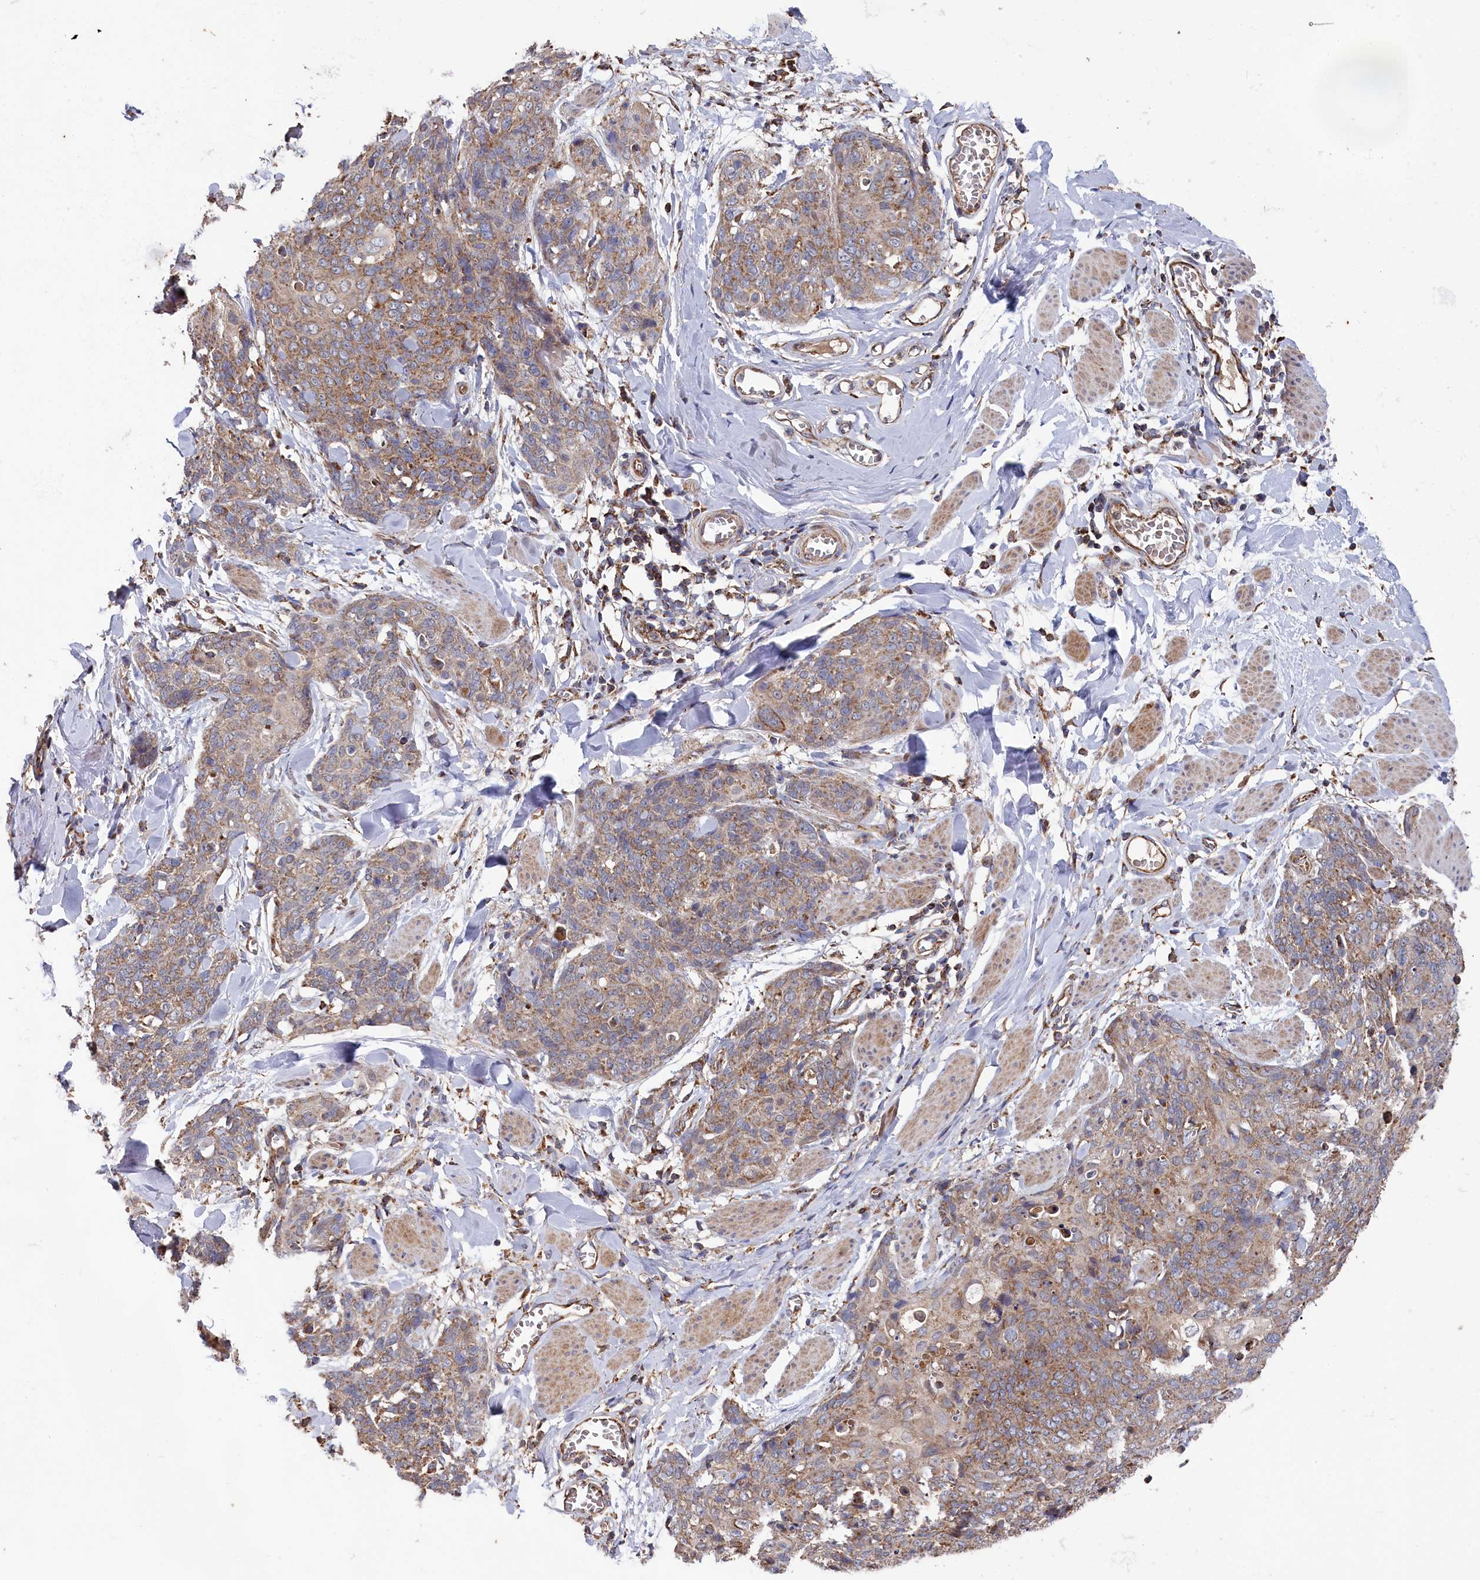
{"staining": {"intensity": "moderate", "quantity": ">75%", "location": "cytoplasmic/membranous"}, "tissue": "skin cancer", "cell_type": "Tumor cells", "image_type": "cancer", "snomed": [{"axis": "morphology", "description": "Squamous cell carcinoma, NOS"}, {"axis": "topography", "description": "Skin"}, {"axis": "topography", "description": "Vulva"}], "caption": "The immunohistochemical stain labels moderate cytoplasmic/membranous expression in tumor cells of skin squamous cell carcinoma tissue.", "gene": "HAUS2", "patient": {"sex": "female", "age": 85}}